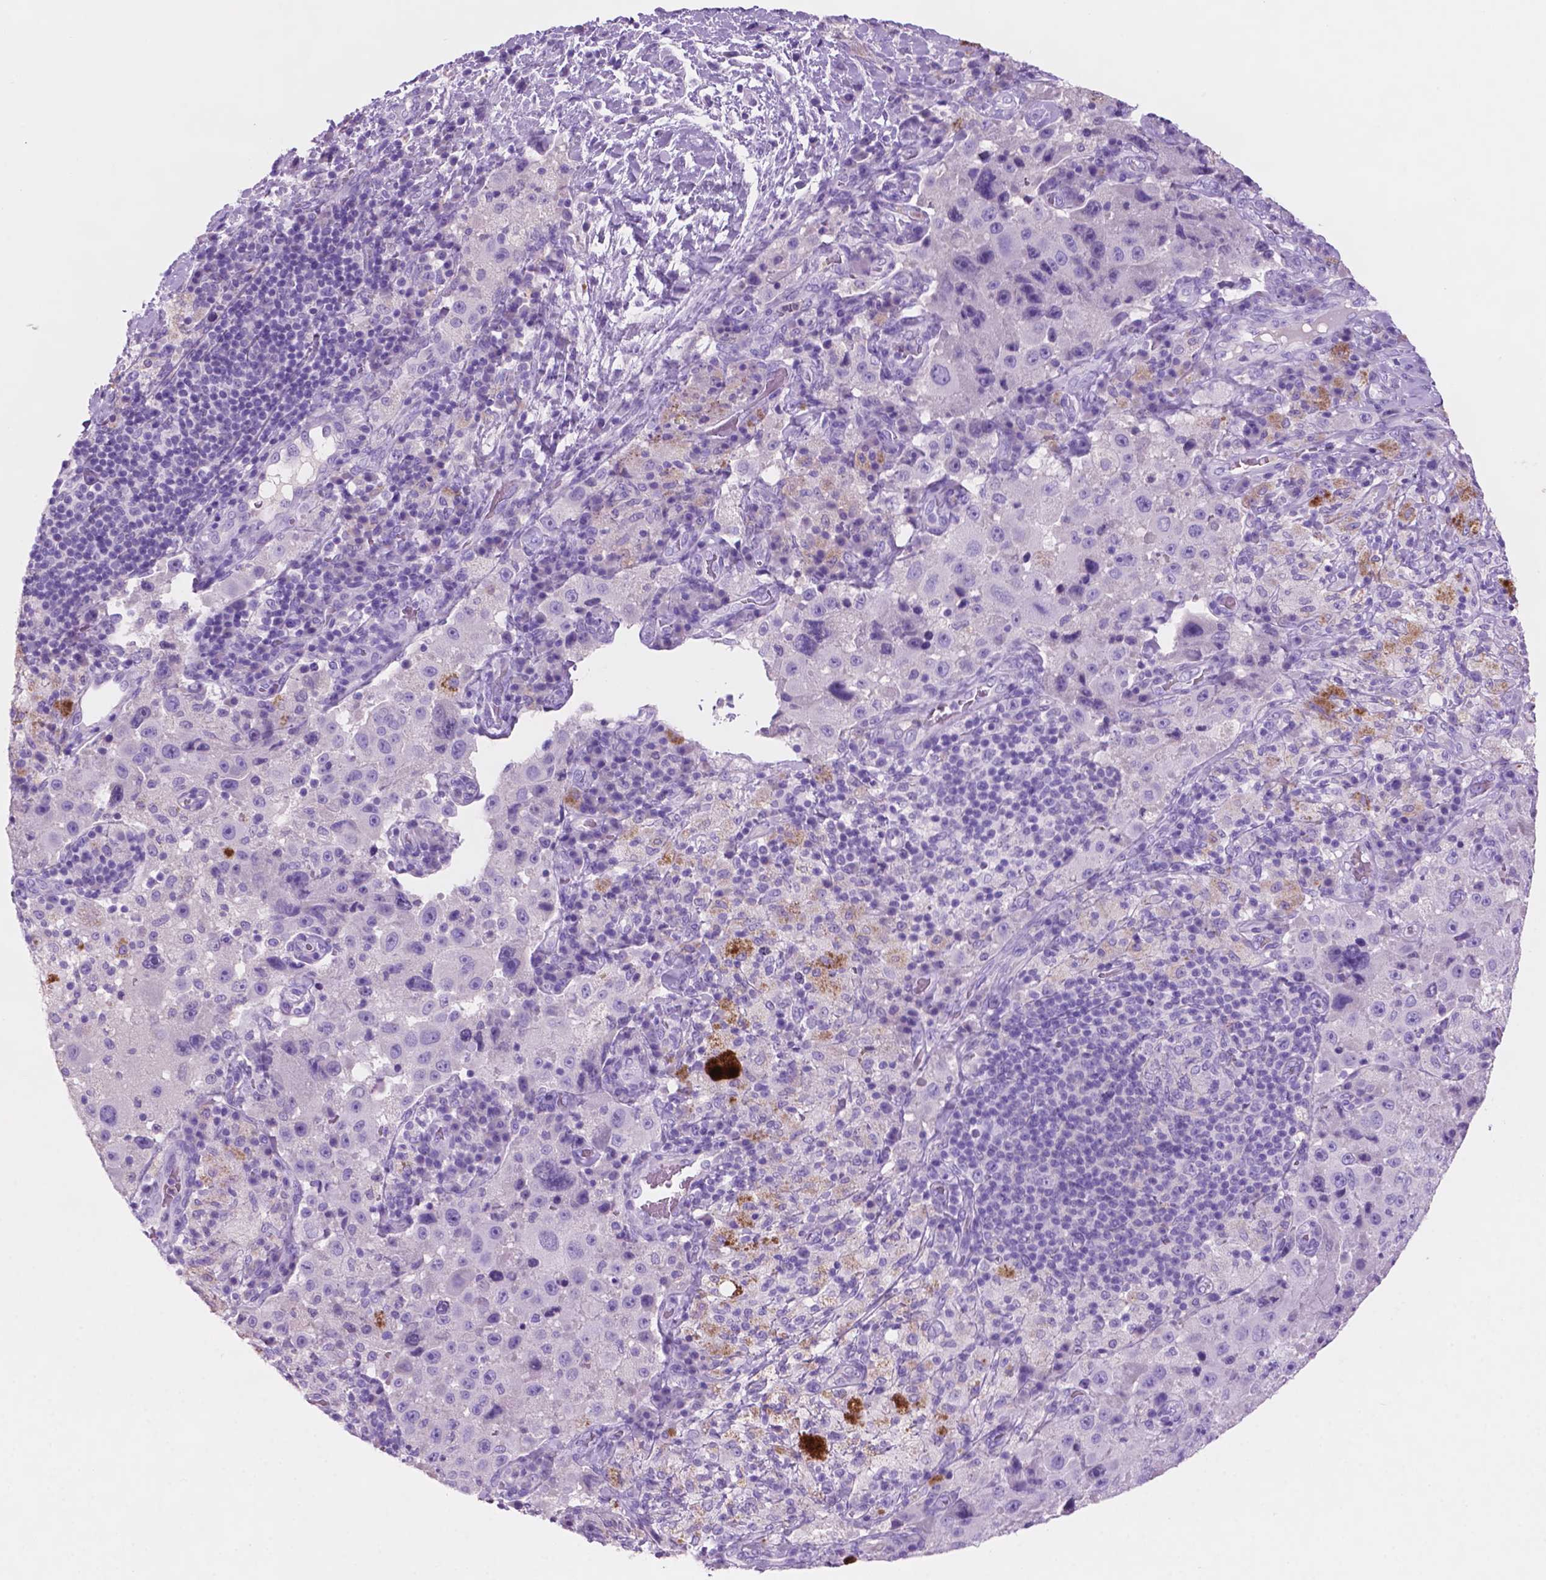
{"staining": {"intensity": "negative", "quantity": "none", "location": "none"}, "tissue": "melanoma", "cell_type": "Tumor cells", "image_type": "cancer", "snomed": [{"axis": "morphology", "description": "Malignant melanoma, Metastatic site"}, {"axis": "topography", "description": "Lymph node"}], "caption": "Tumor cells are negative for protein expression in human malignant melanoma (metastatic site).", "gene": "POU4F1", "patient": {"sex": "male", "age": 62}}